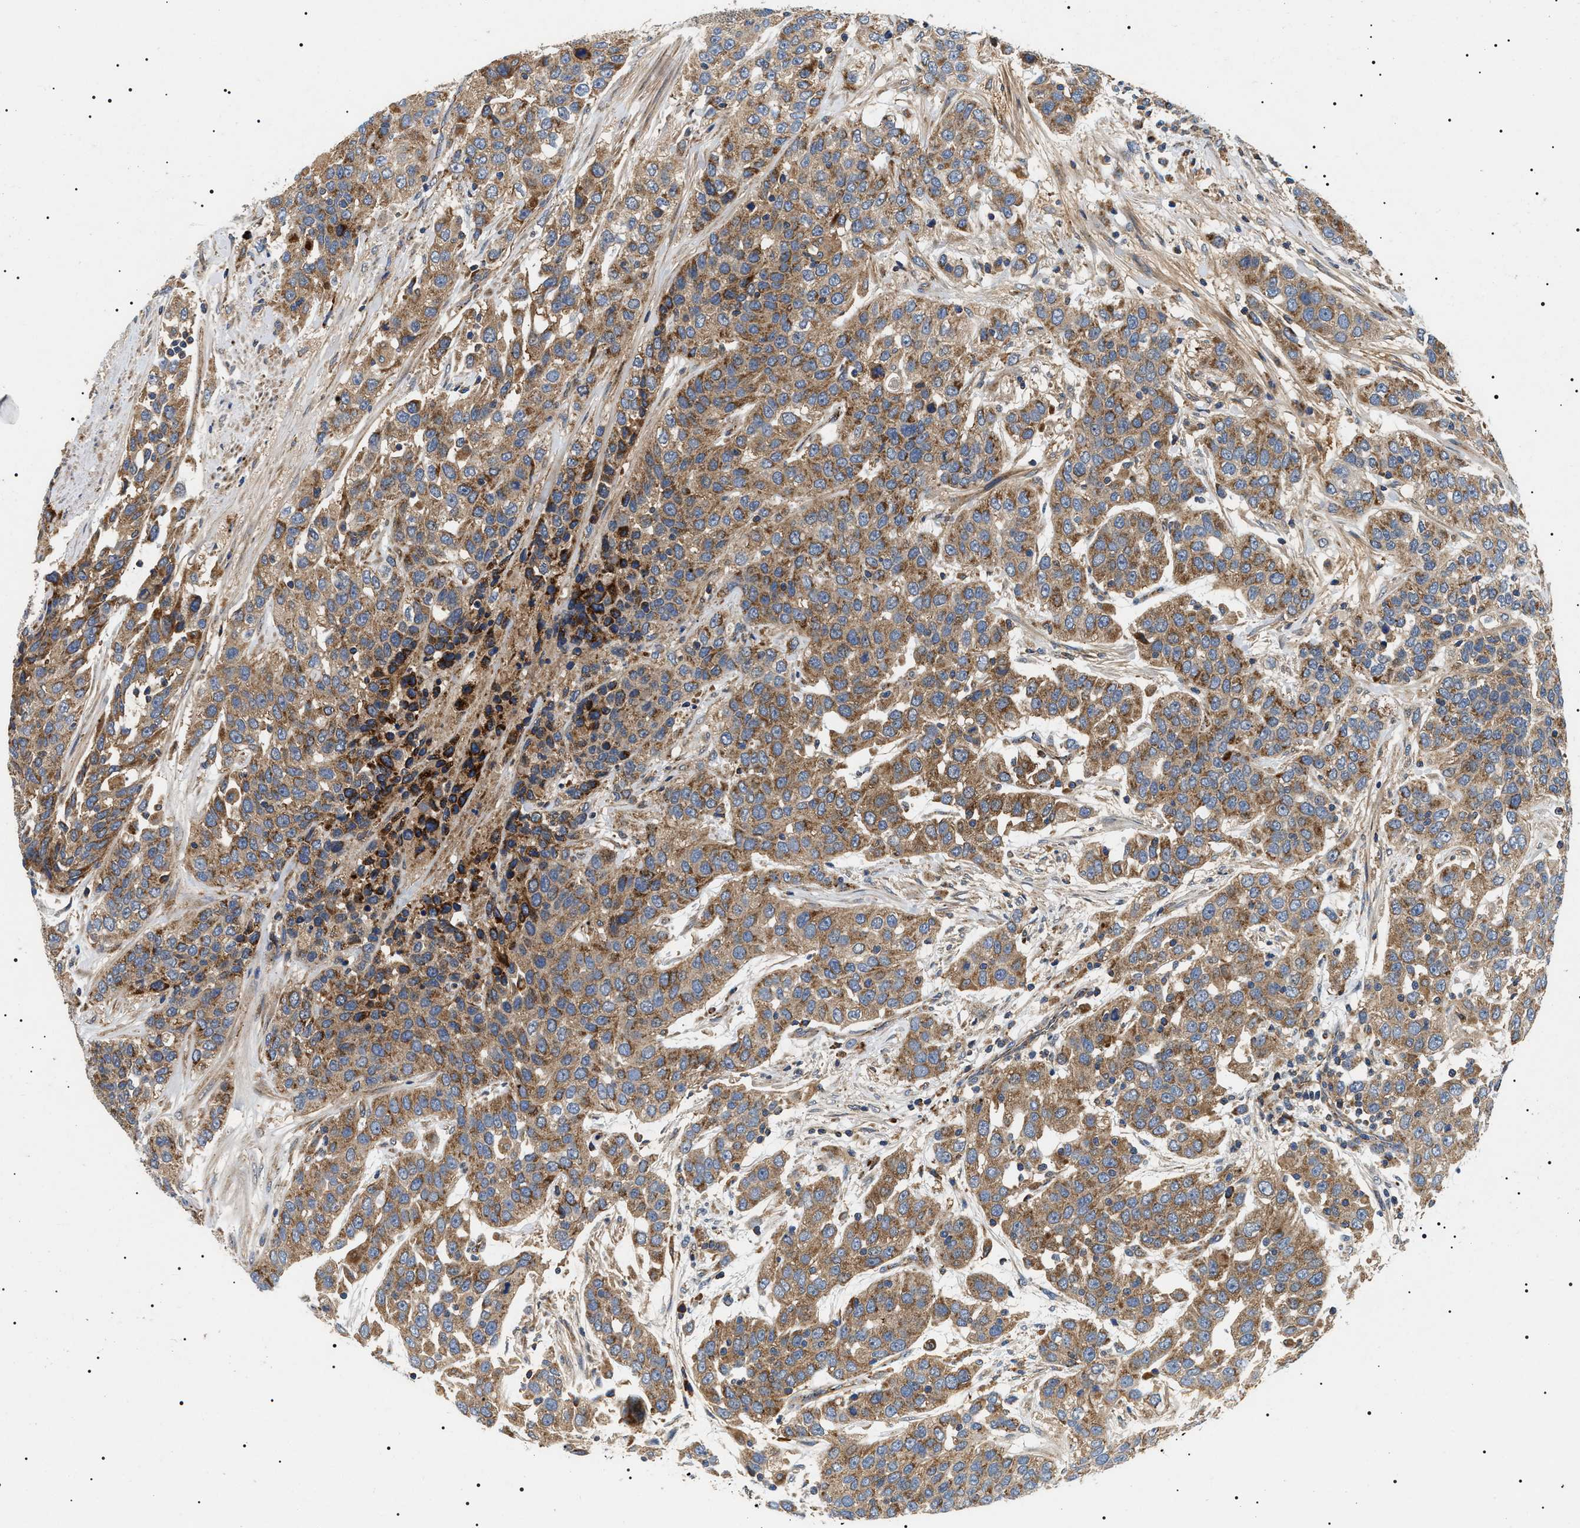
{"staining": {"intensity": "moderate", "quantity": ">75%", "location": "cytoplasmic/membranous"}, "tissue": "urothelial cancer", "cell_type": "Tumor cells", "image_type": "cancer", "snomed": [{"axis": "morphology", "description": "Urothelial carcinoma, High grade"}, {"axis": "topography", "description": "Urinary bladder"}], "caption": "Immunohistochemistry photomicrograph of urothelial cancer stained for a protein (brown), which shows medium levels of moderate cytoplasmic/membranous positivity in about >75% of tumor cells.", "gene": "OXSM", "patient": {"sex": "female", "age": 80}}